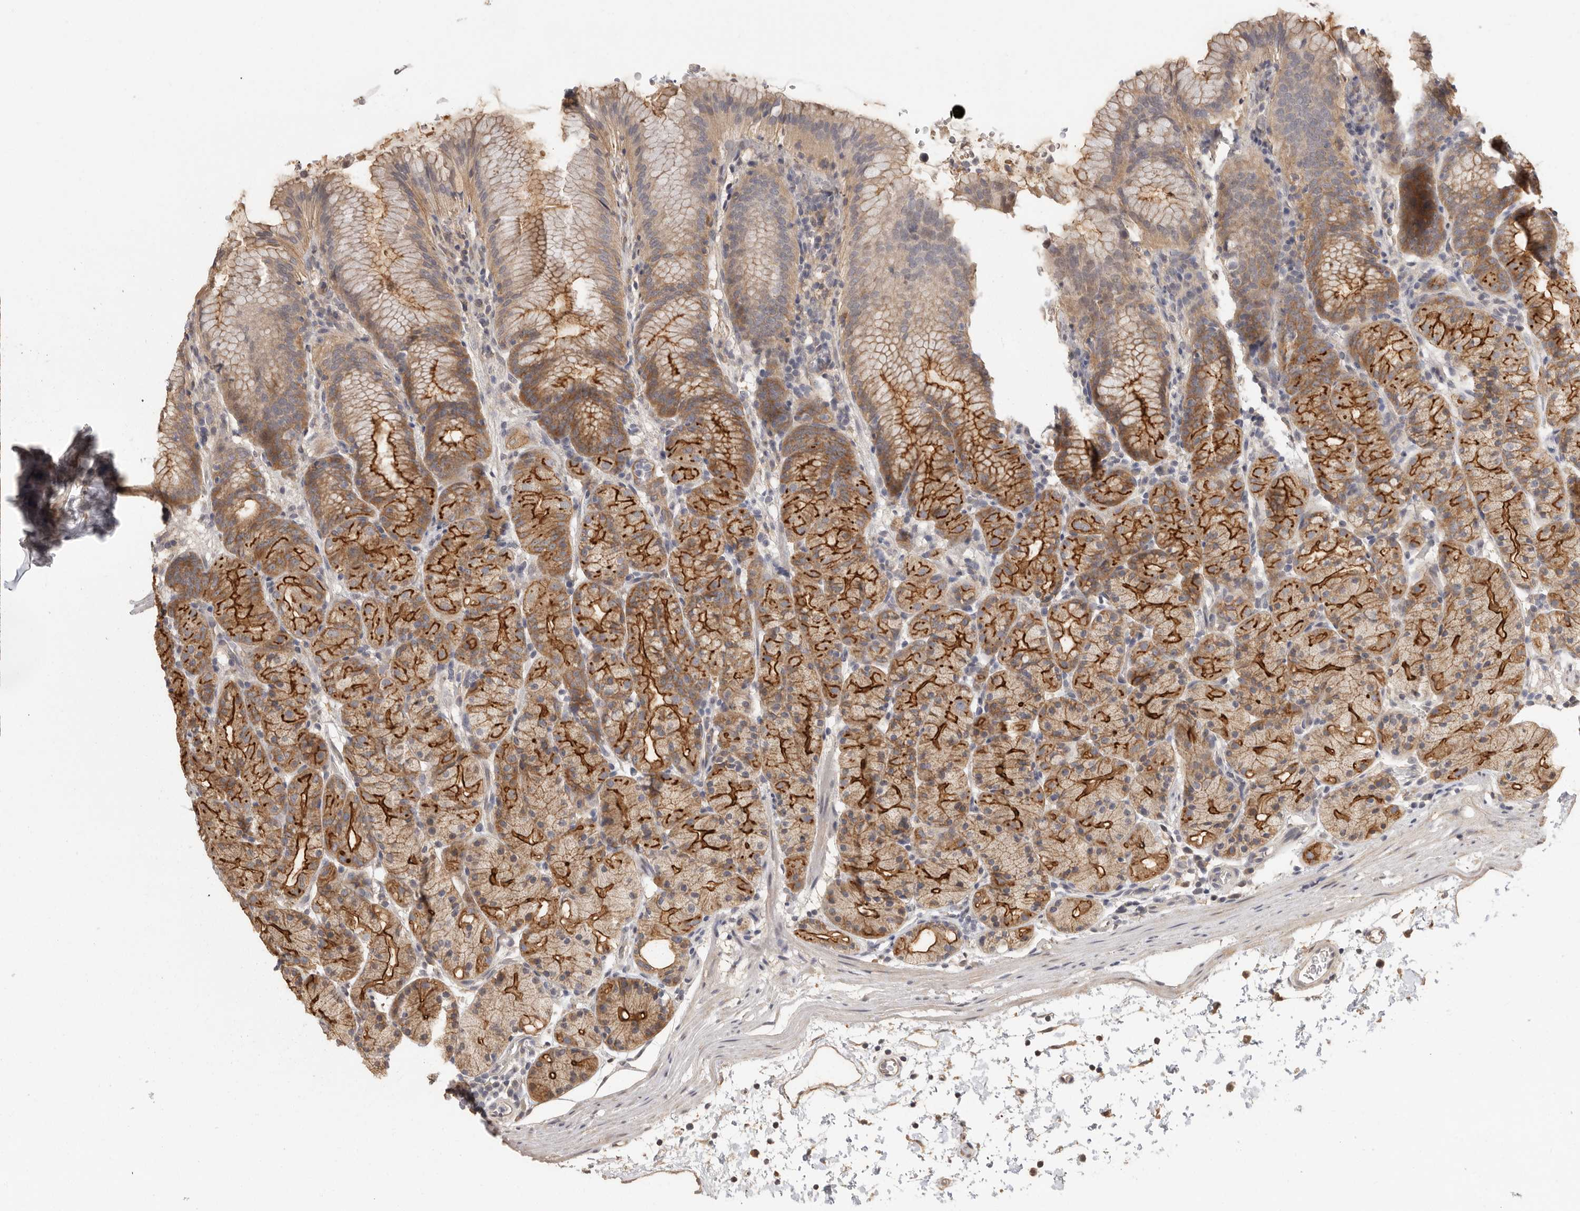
{"staining": {"intensity": "strong", "quantity": ">75%", "location": "cytoplasmic/membranous"}, "tissue": "stomach", "cell_type": "Glandular cells", "image_type": "normal", "snomed": [{"axis": "morphology", "description": "Normal tissue, NOS"}, {"axis": "topography", "description": "Stomach, upper"}], "caption": "Immunohistochemistry (DAB) staining of benign human stomach exhibits strong cytoplasmic/membranous protein positivity in approximately >75% of glandular cells.", "gene": "BAIAP2", "patient": {"sex": "male", "age": 48}}